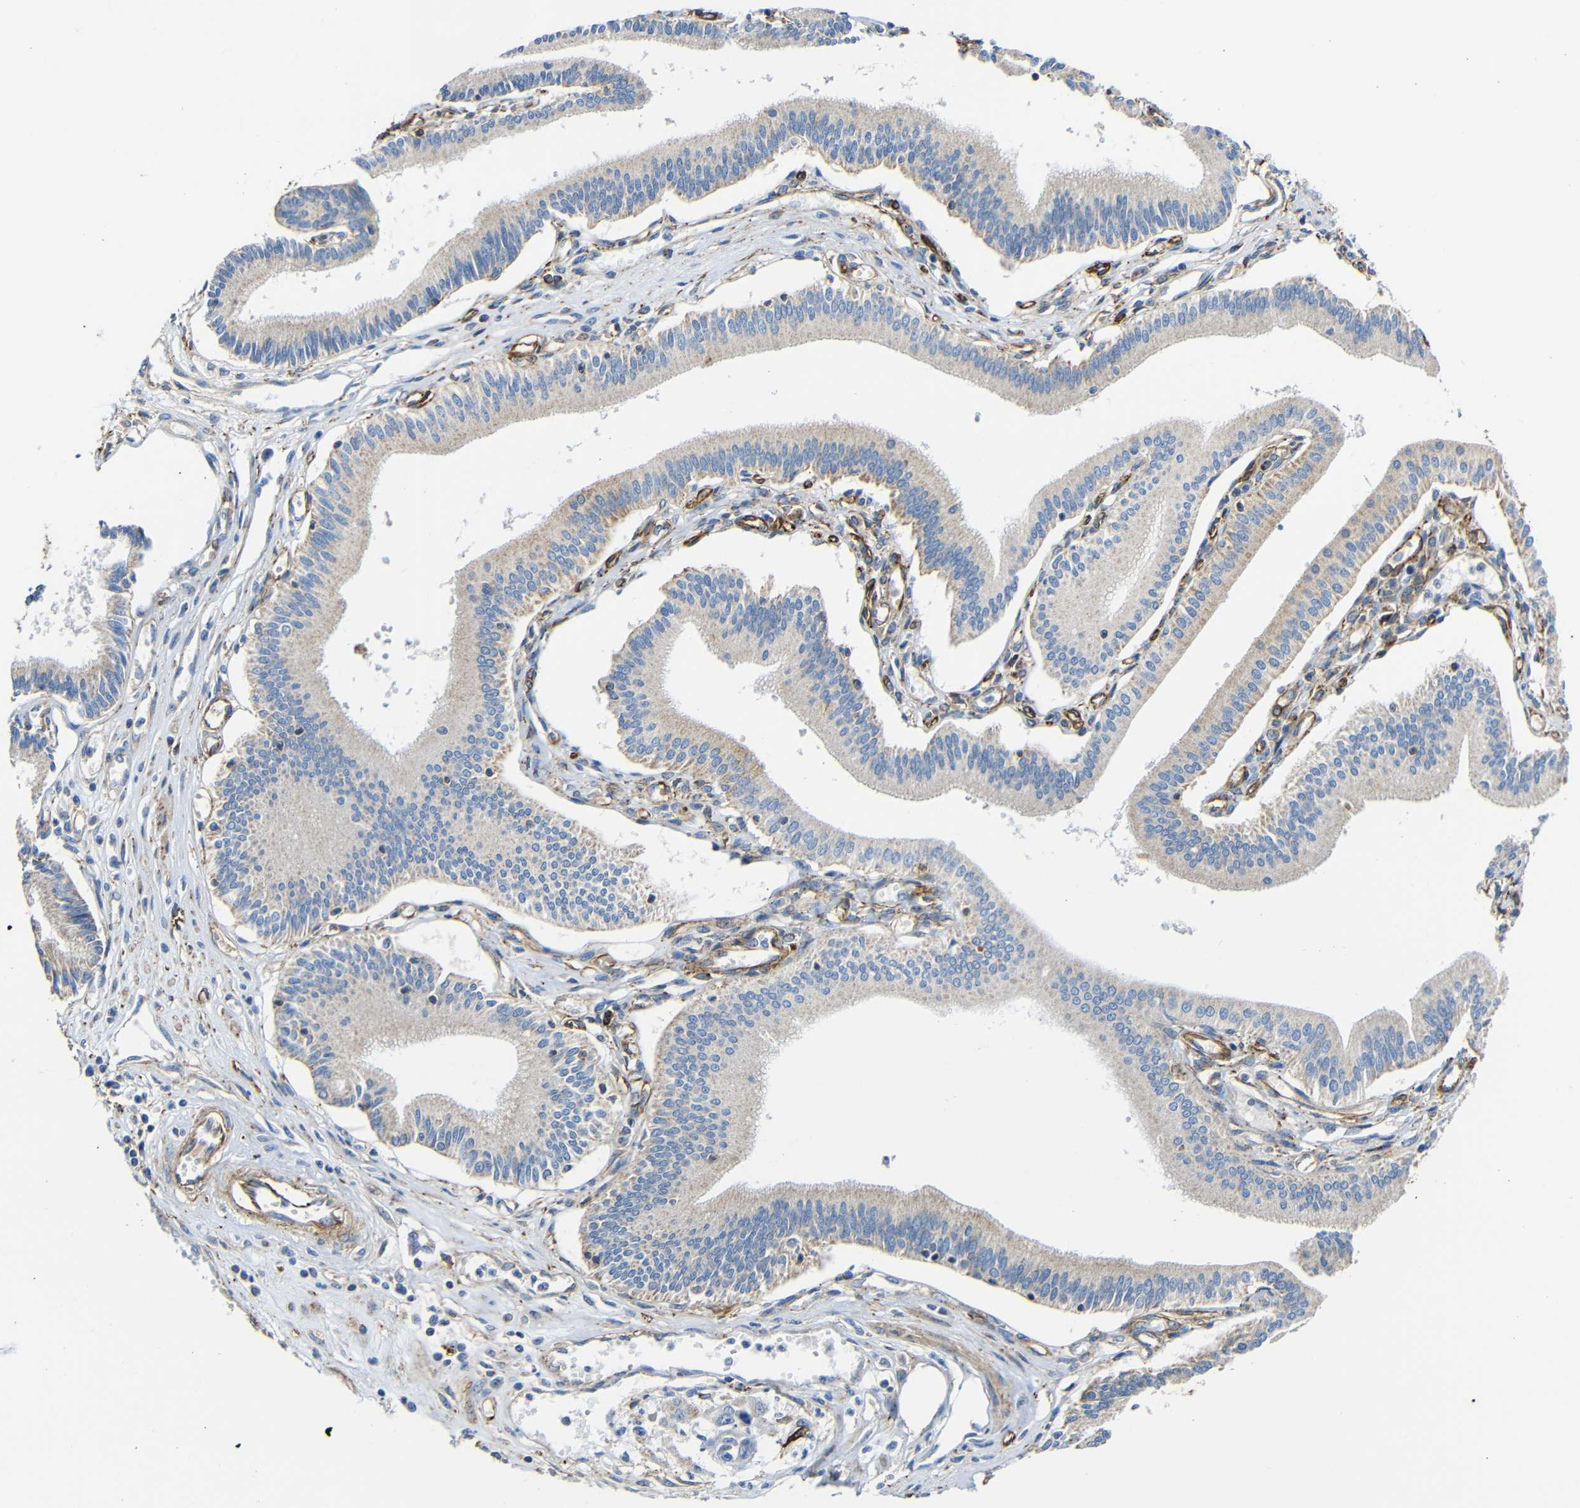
{"staining": {"intensity": "weak", "quantity": "25%-75%", "location": "cytoplasmic/membranous"}, "tissue": "pancreatic cancer", "cell_type": "Tumor cells", "image_type": "cancer", "snomed": [{"axis": "morphology", "description": "Adenocarcinoma, NOS"}, {"axis": "topography", "description": "Pancreas"}], "caption": "This is a micrograph of immunohistochemistry staining of pancreatic cancer, which shows weak positivity in the cytoplasmic/membranous of tumor cells.", "gene": "IGSF10", "patient": {"sex": "male", "age": 56}}